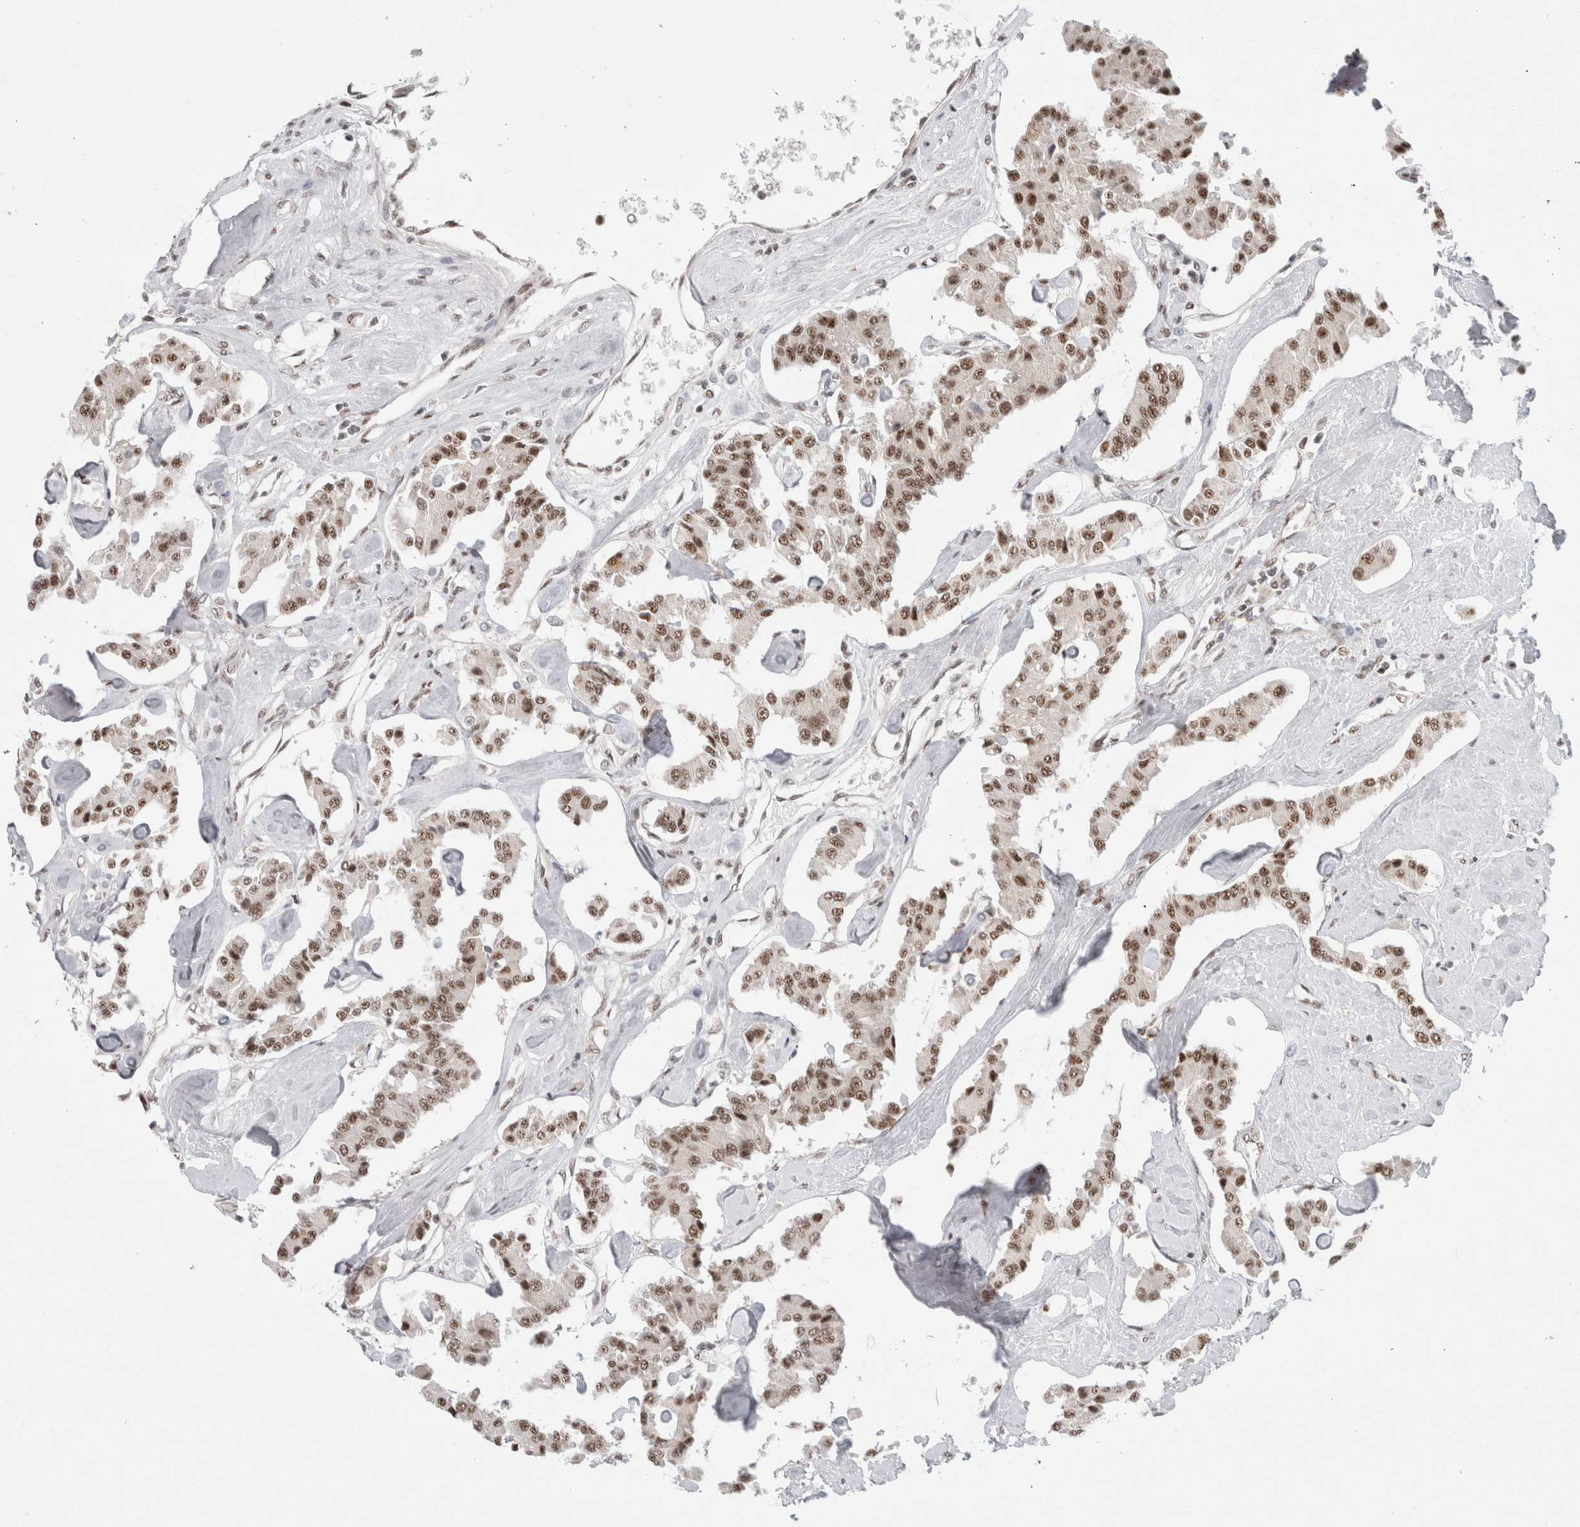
{"staining": {"intensity": "moderate", "quantity": ">75%", "location": "nuclear"}, "tissue": "carcinoid", "cell_type": "Tumor cells", "image_type": "cancer", "snomed": [{"axis": "morphology", "description": "Carcinoid, malignant, NOS"}, {"axis": "topography", "description": "Pancreas"}], "caption": "Carcinoid stained with a brown dye shows moderate nuclear positive expression in about >75% of tumor cells.", "gene": "TRMT12", "patient": {"sex": "male", "age": 41}}